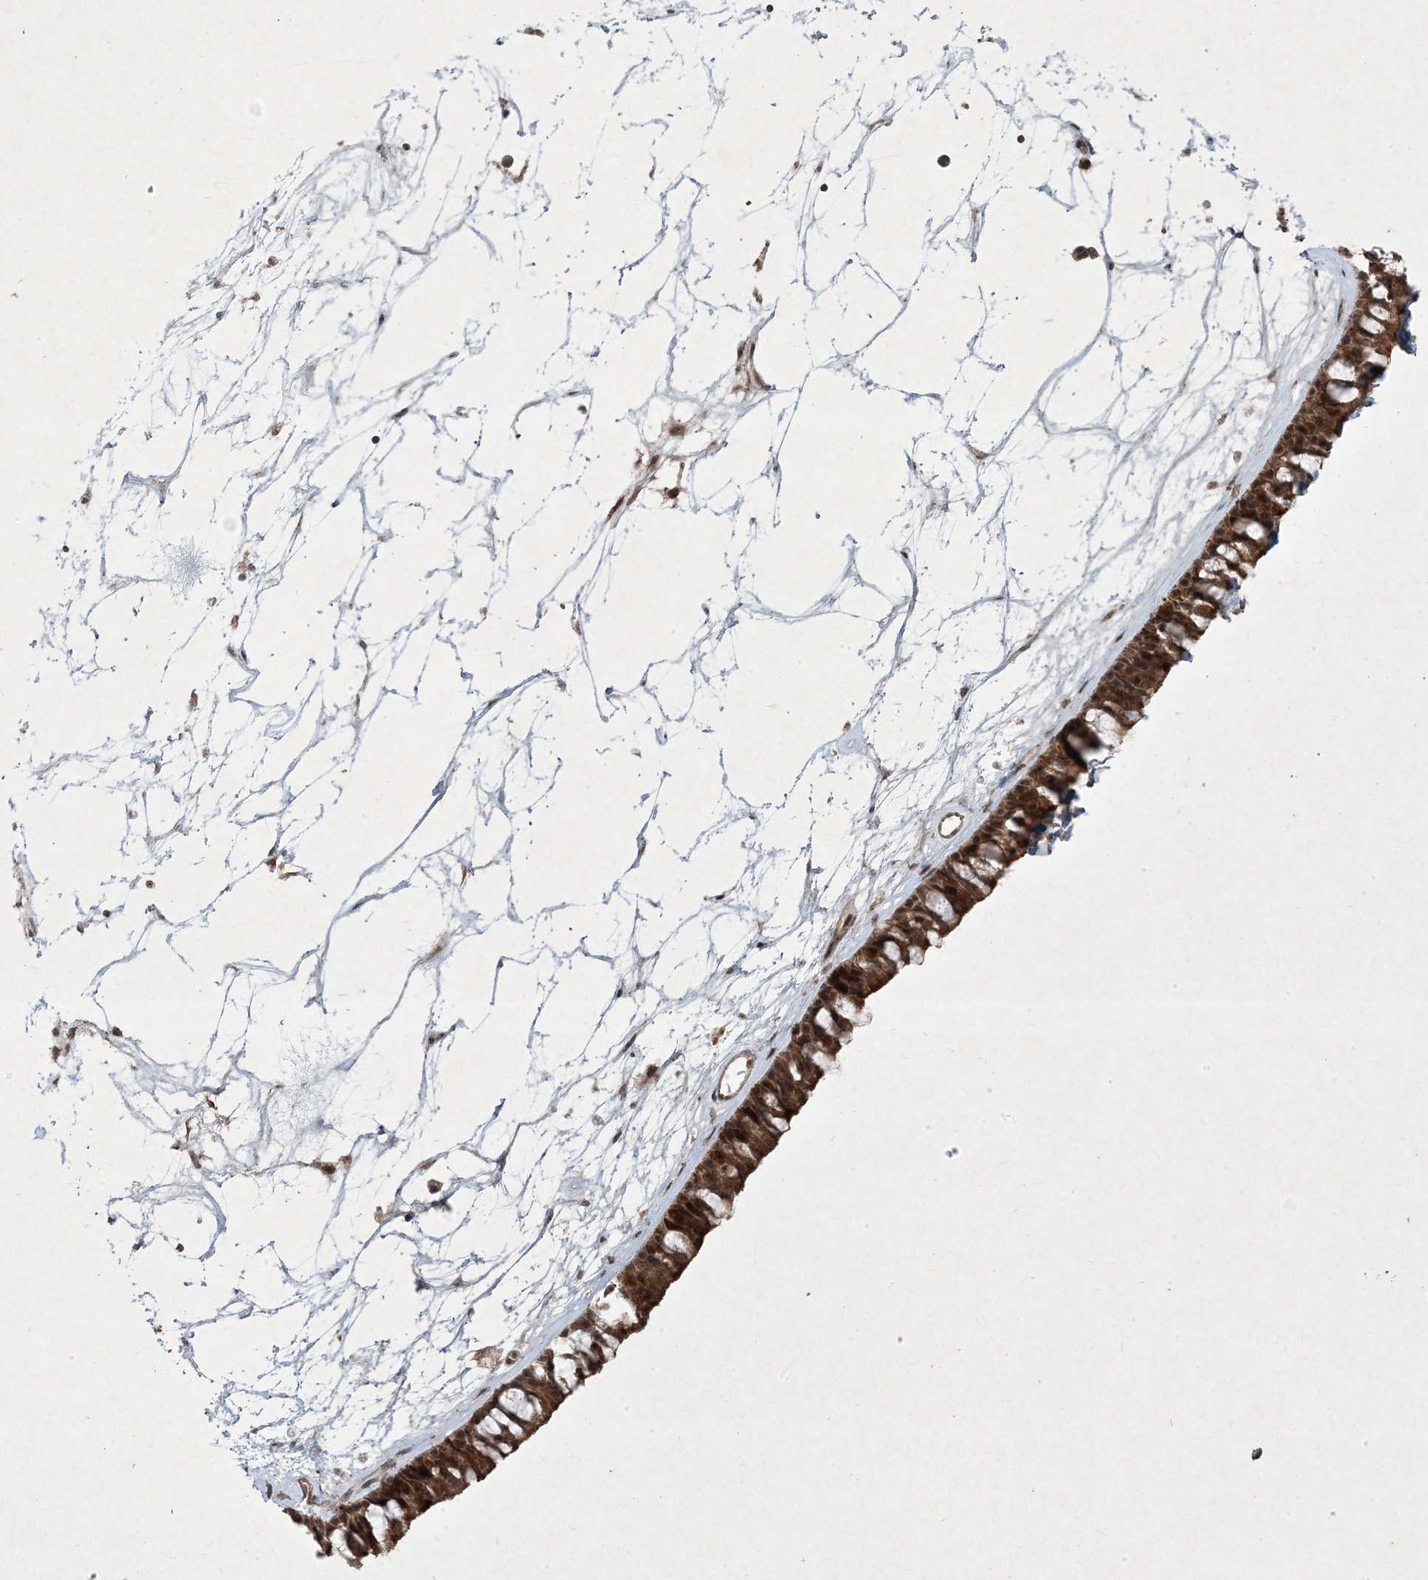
{"staining": {"intensity": "moderate", "quantity": ">75%", "location": "cytoplasmic/membranous,nuclear"}, "tissue": "nasopharynx", "cell_type": "Respiratory epithelial cells", "image_type": "normal", "snomed": [{"axis": "morphology", "description": "Normal tissue, NOS"}, {"axis": "topography", "description": "Nasopharynx"}], "caption": "DAB immunohistochemical staining of unremarkable human nasopharynx exhibits moderate cytoplasmic/membranous,nuclear protein positivity in approximately >75% of respiratory epithelial cells.", "gene": "PLEKHM2", "patient": {"sex": "male", "age": 64}}